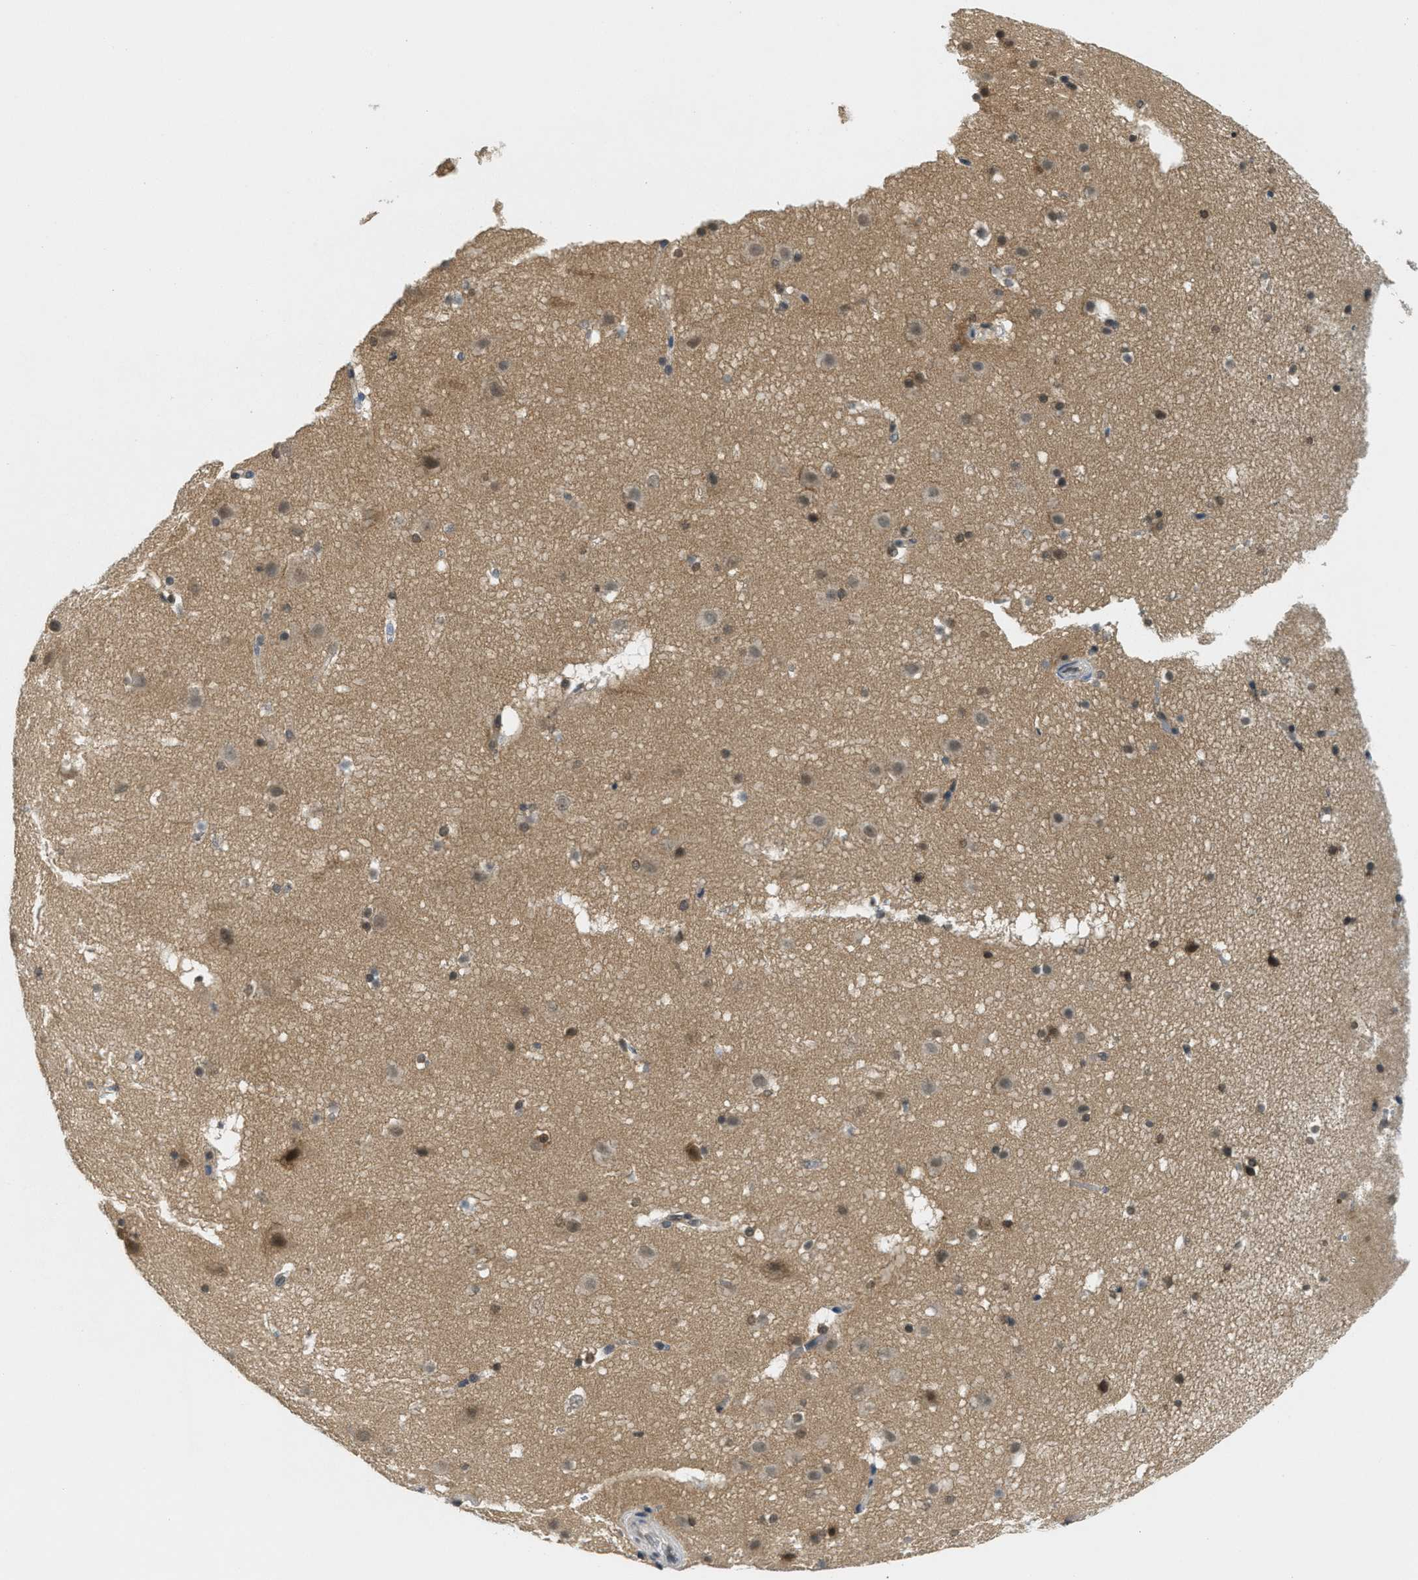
{"staining": {"intensity": "weak", "quantity": ">75%", "location": "cytoplasmic/membranous,nuclear"}, "tissue": "cerebral cortex", "cell_type": "Endothelial cells", "image_type": "normal", "snomed": [{"axis": "morphology", "description": "Normal tissue, NOS"}, {"axis": "topography", "description": "Cerebral cortex"}], "caption": "Immunohistochemistry of benign cerebral cortex exhibits low levels of weak cytoplasmic/membranous,nuclear staining in approximately >75% of endothelial cells.", "gene": "DNAJB1", "patient": {"sex": "male", "age": 45}}